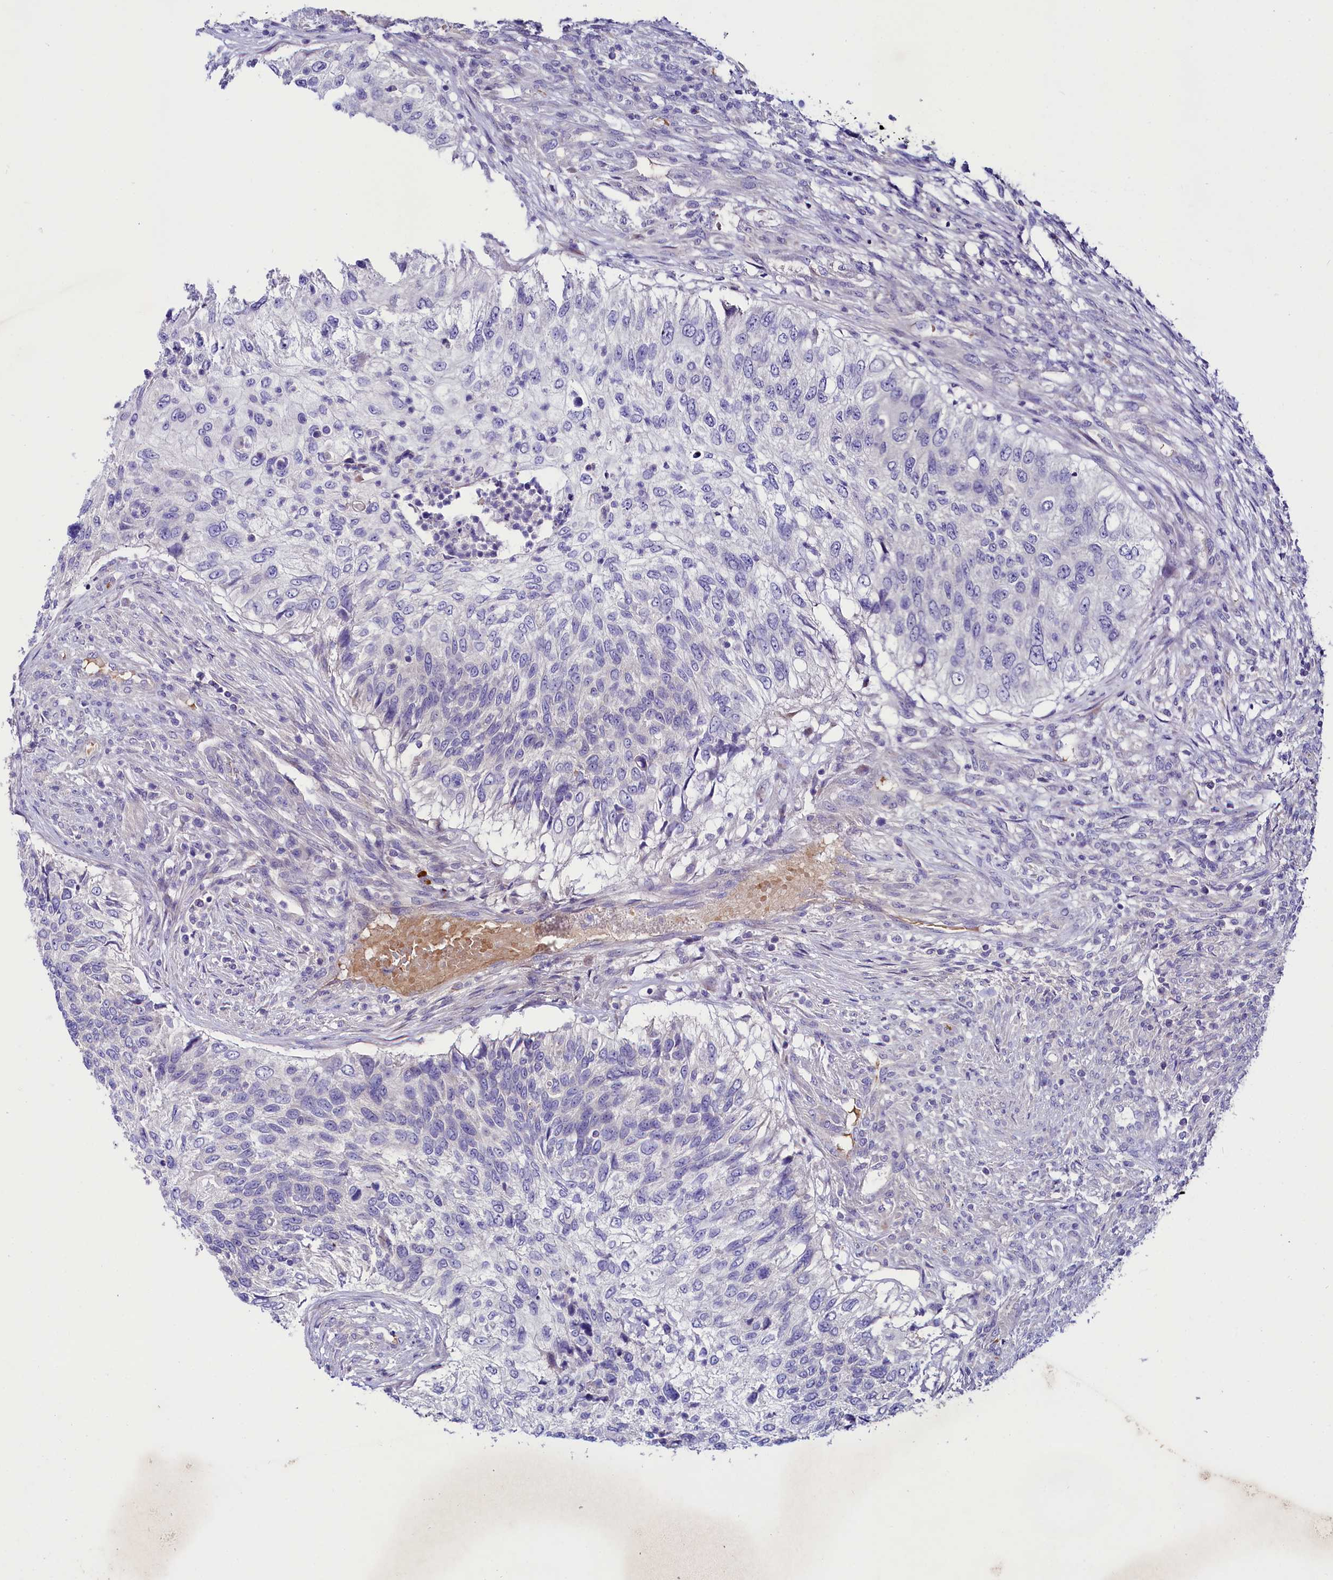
{"staining": {"intensity": "negative", "quantity": "none", "location": "none"}, "tissue": "urothelial cancer", "cell_type": "Tumor cells", "image_type": "cancer", "snomed": [{"axis": "morphology", "description": "Urothelial carcinoma, High grade"}, {"axis": "topography", "description": "Urinary bladder"}], "caption": "Tumor cells show no significant positivity in high-grade urothelial carcinoma.", "gene": "ABHD5", "patient": {"sex": "female", "age": 60}}